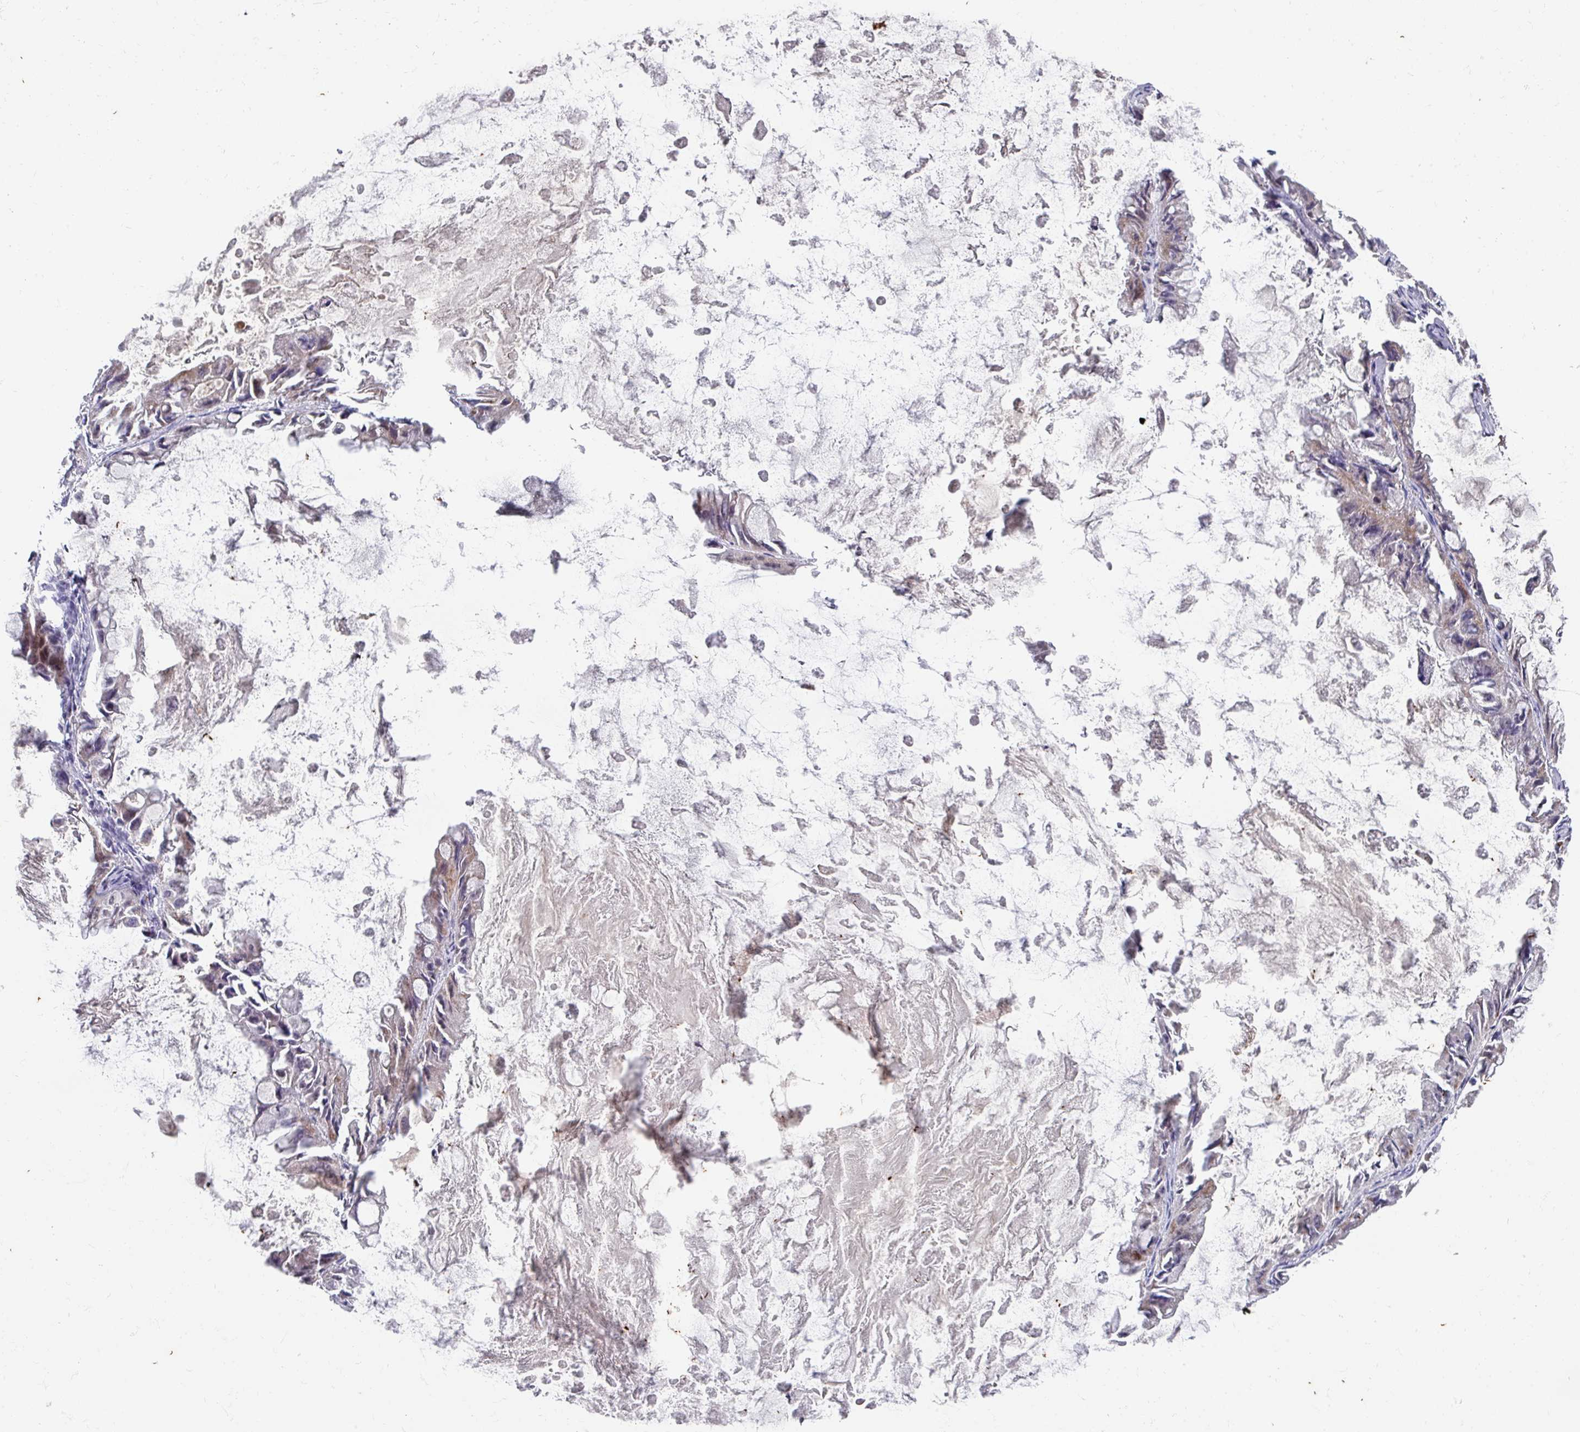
{"staining": {"intensity": "moderate", "quantity": "<25%", "location": "cytoplasmic/membranous"}, "tissue": "ovarian cancer", "cell_type": "Tumor cells", "image_type": "cancer", "snomed": [{"axis": "morphology", "description": "Cystadenocarcinoma, mucinous, NOS"}, {"axis": "topography", "description": "Ovary"}], "caption": "Immunohistochemical staining of ovarian cancer (mucinous cystadenocarcinoma) demonstrates low levels of moderate cytoplasmic/membranous protein positivity in about <25% of tumor cells.", "gene": "CBX7", "patient": {"sex": "female", "age": 61}}